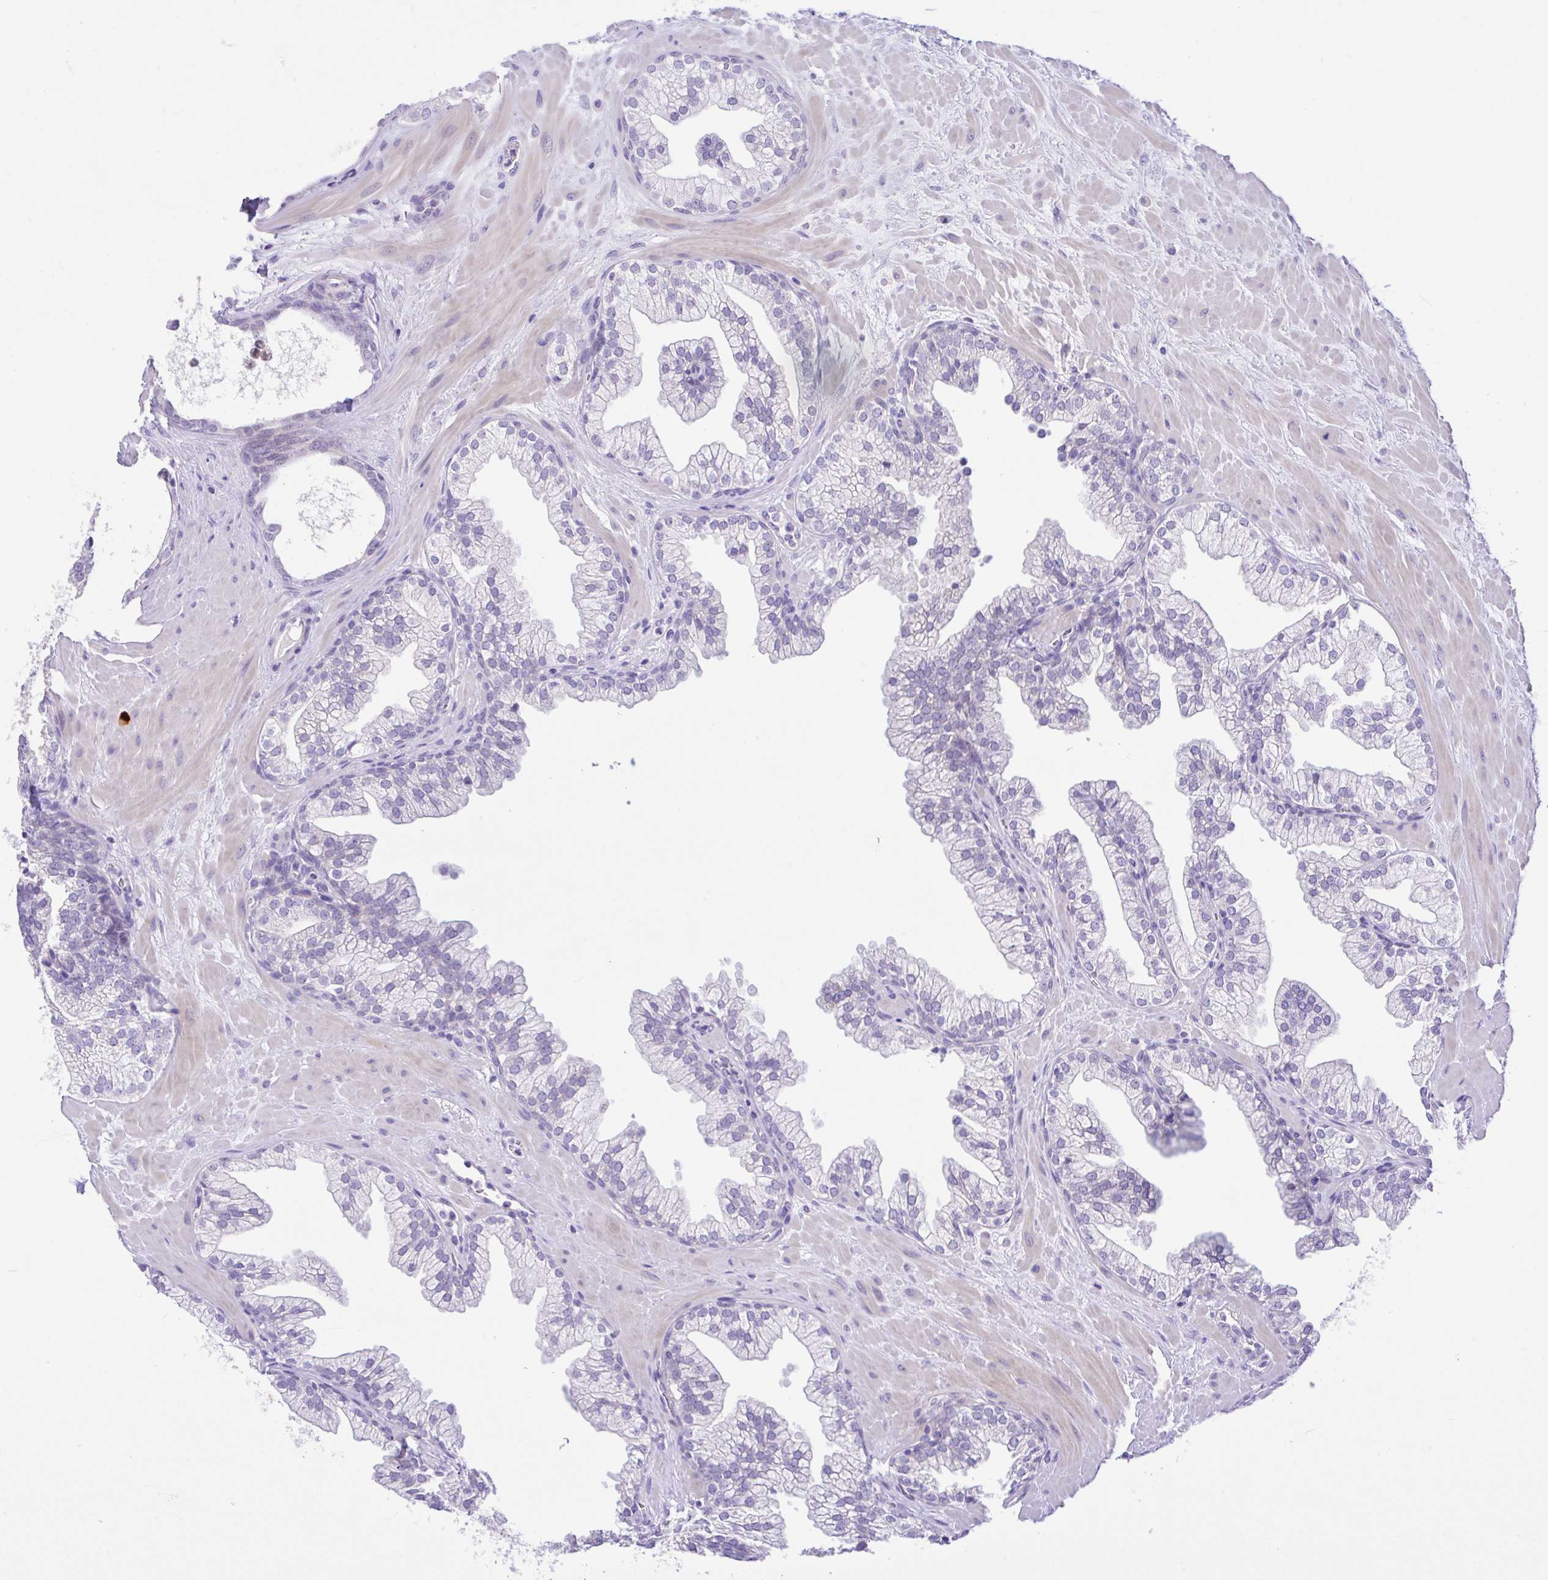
{"staining": {"intensity": "negative", "quantity": "none", "location": "none"}, "tissue": "prostate", "cell_type": "Glandular cells", "image_type": "normal", "snomed": [{"axis": "morphology", "description": "Normal tissue, NOS"}, {"axis": "topography", "description": "Prostate"}, {"axis": "topography", "description": "Peripheral nerve tissue"}], "caption": "Glandular cells are negative for brown protein staining in normal prostate.", "gene": "ANO4", "patient": {"sex": "male", "age": 61}}